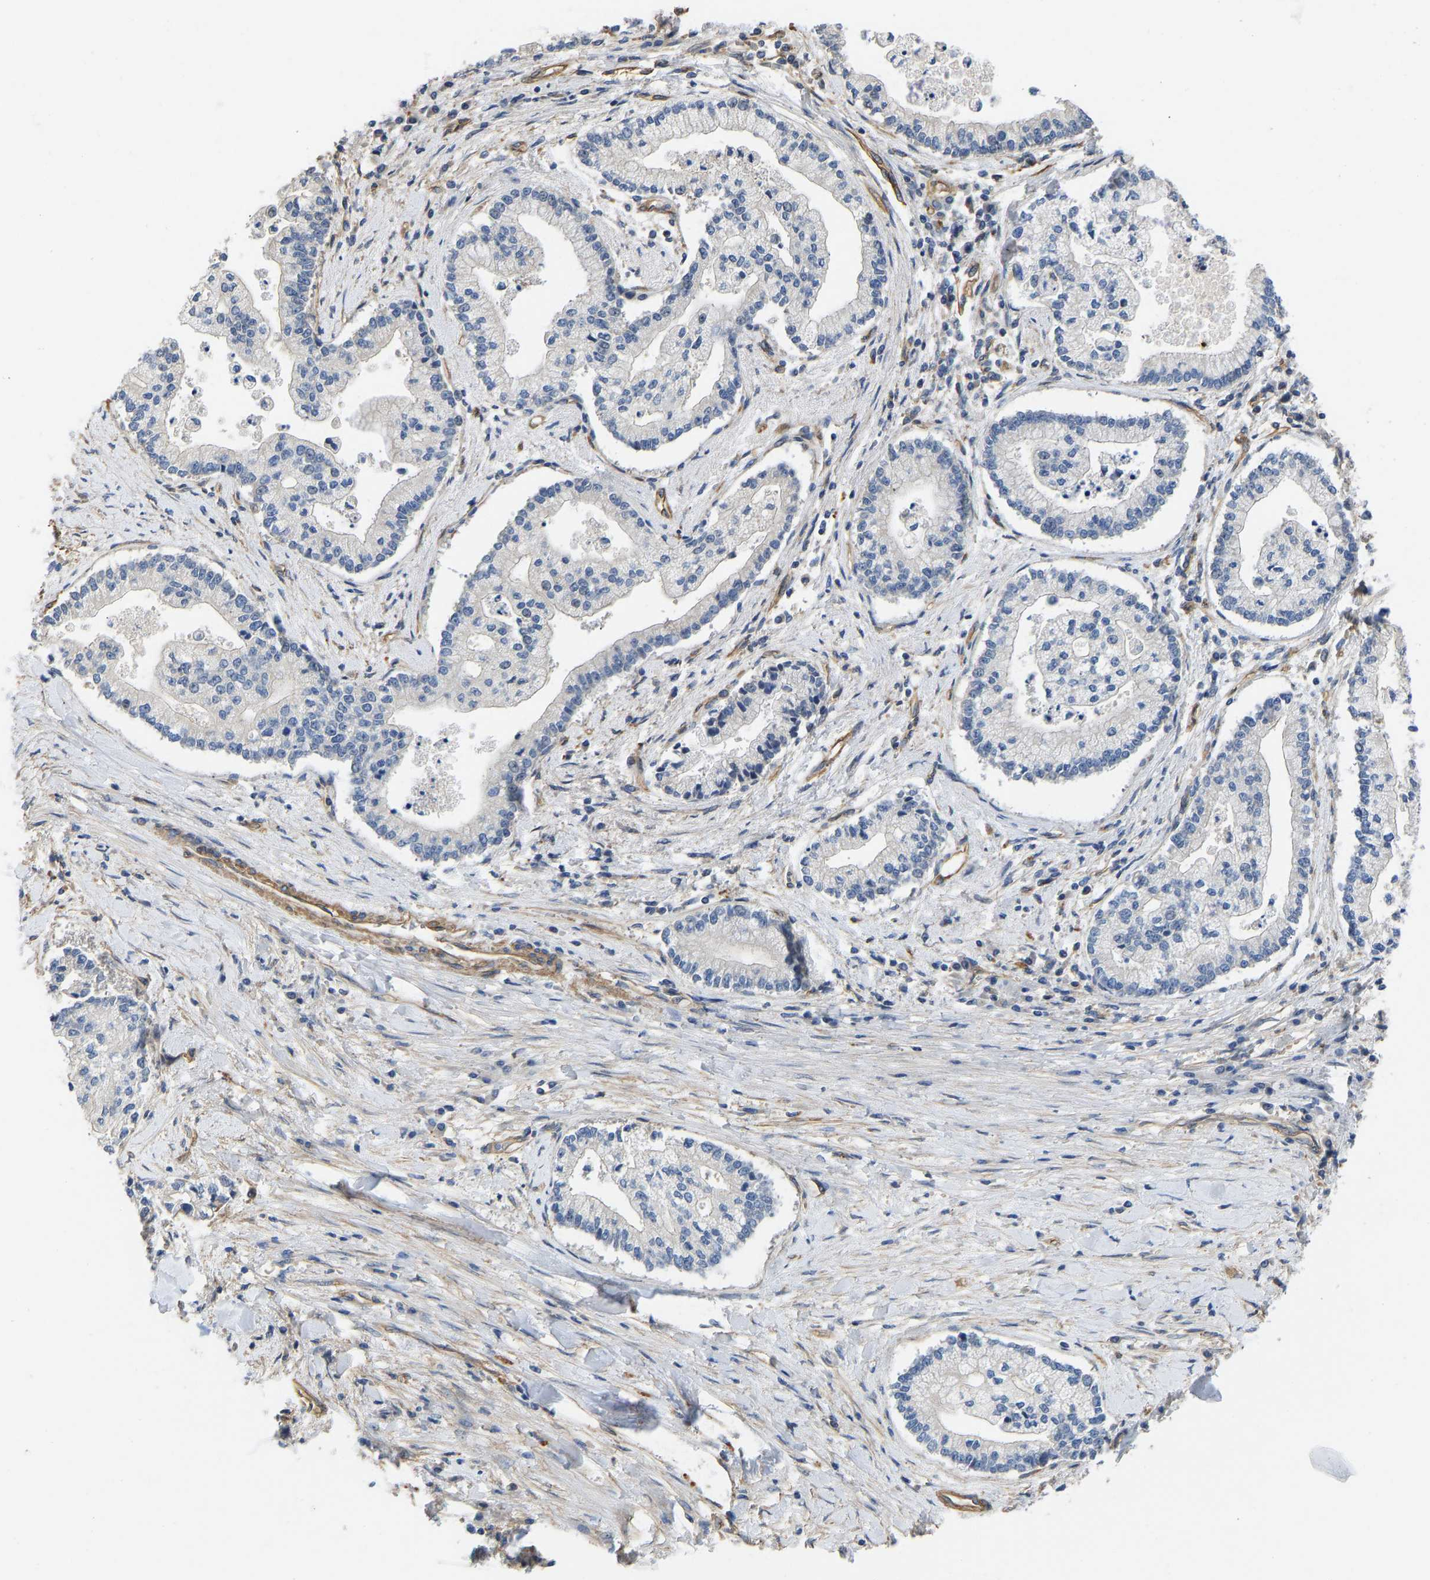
{"staining": {"intensity": "negative", "quantity": "none", "location": "none"}, "tissue": "liver cancer", "cell_type": "Tumor cells", "image_type": "cancer", "snomed": [{"axis": "morphology", "description": "Cholangiocarcinoma"}, {"axis": "topography", "description": "Liver"}], "caption": "Immunohistochemistry of liver cancer (cholangiocarcinoma) displays no positivity in tumor cells.", "gene": "ELMO2", "patient": {"sex": "male", "age": 50}}